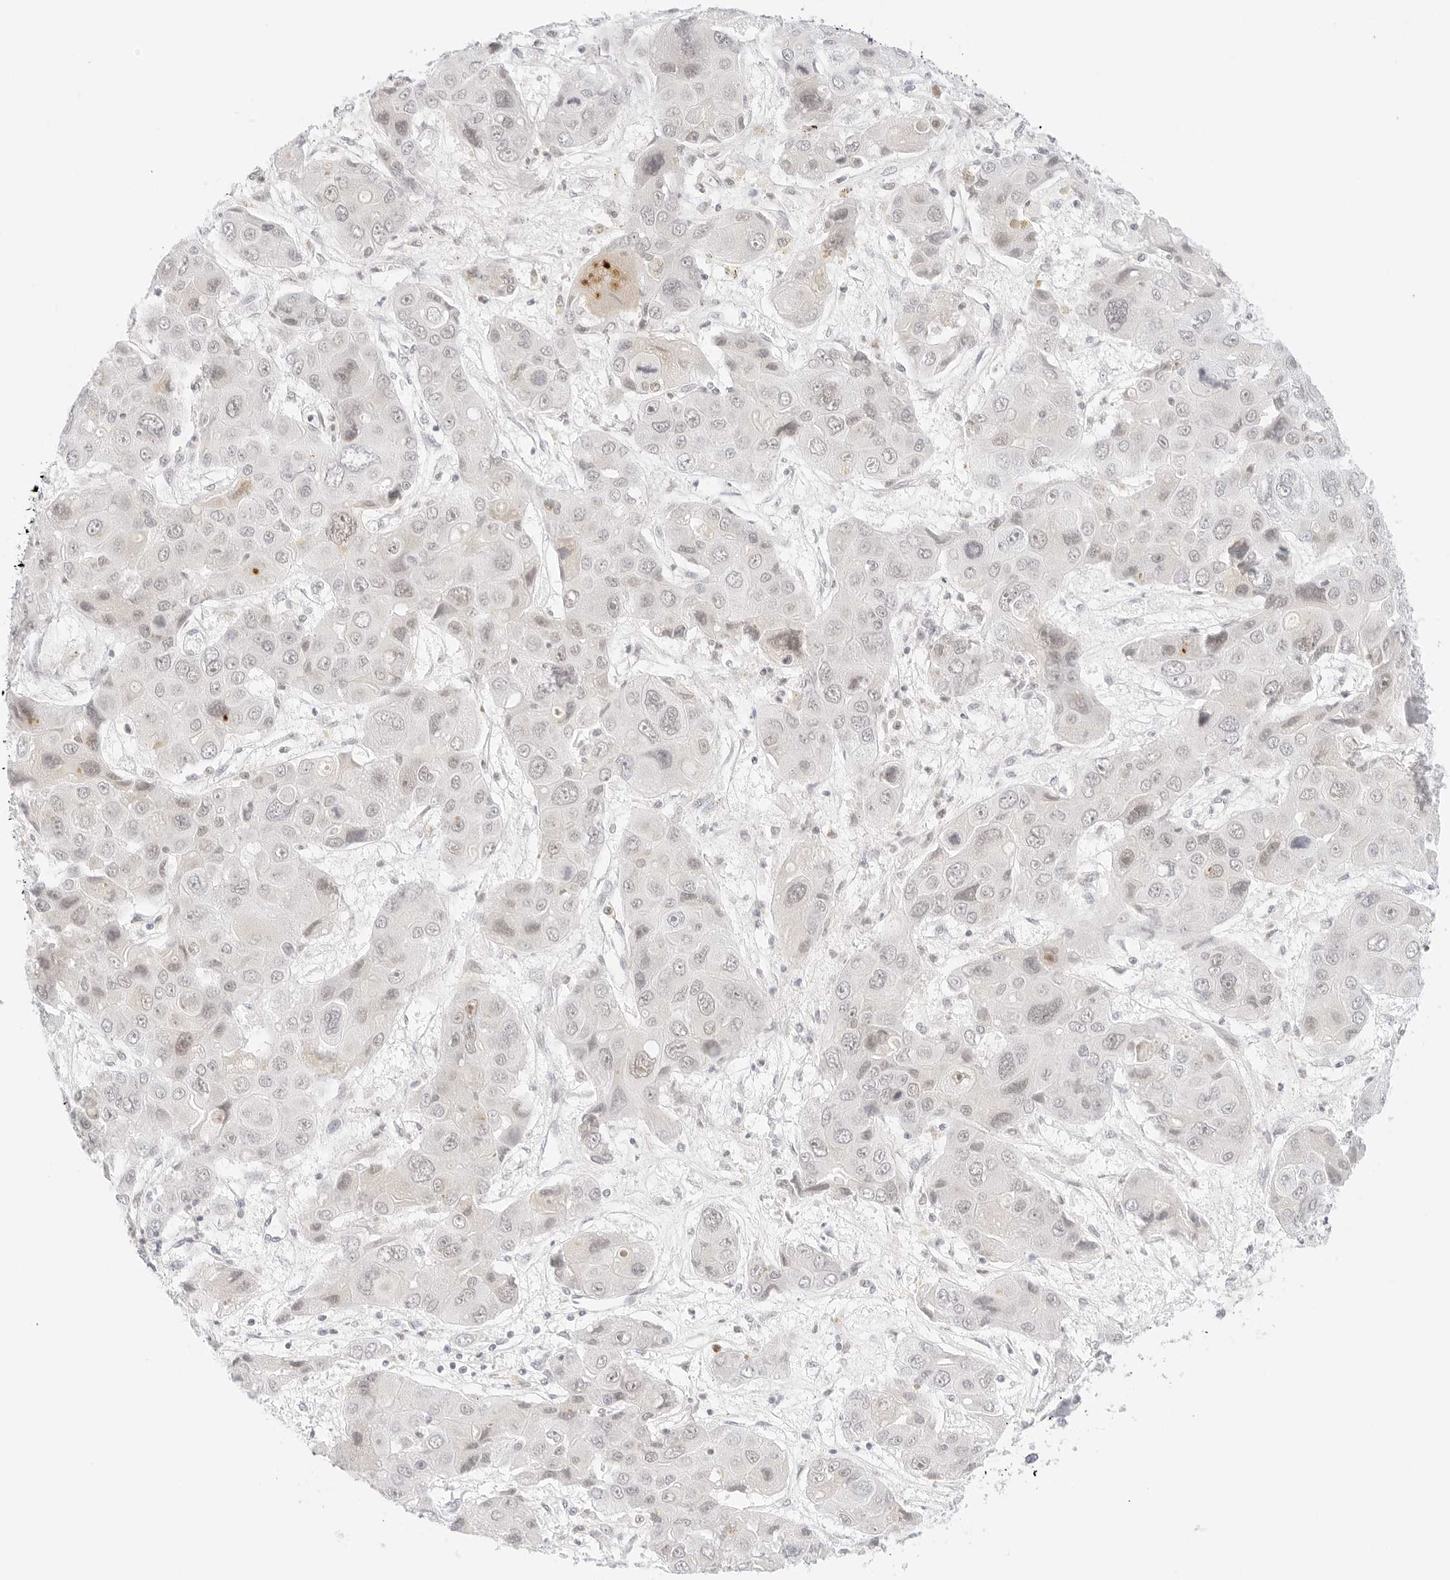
{"staining": {"intensity": "negative", "quantity": "none", "location": "none"}, "tissue": "liver cancer", "cell_type": "Tumor cells", "image_type": "cancer", "snomed": [{"axis": "morphology", "description": "Cholangiocarcinoma"}, {"axis": "topography", "description": "Liver"}], "caption": "This is an immunohistochemistry image of human liver cholangiocarcinoma. There is no expression in tumor cells.", "gene": "POLR3C", "patient": {"sex": "male", "age": 67}}